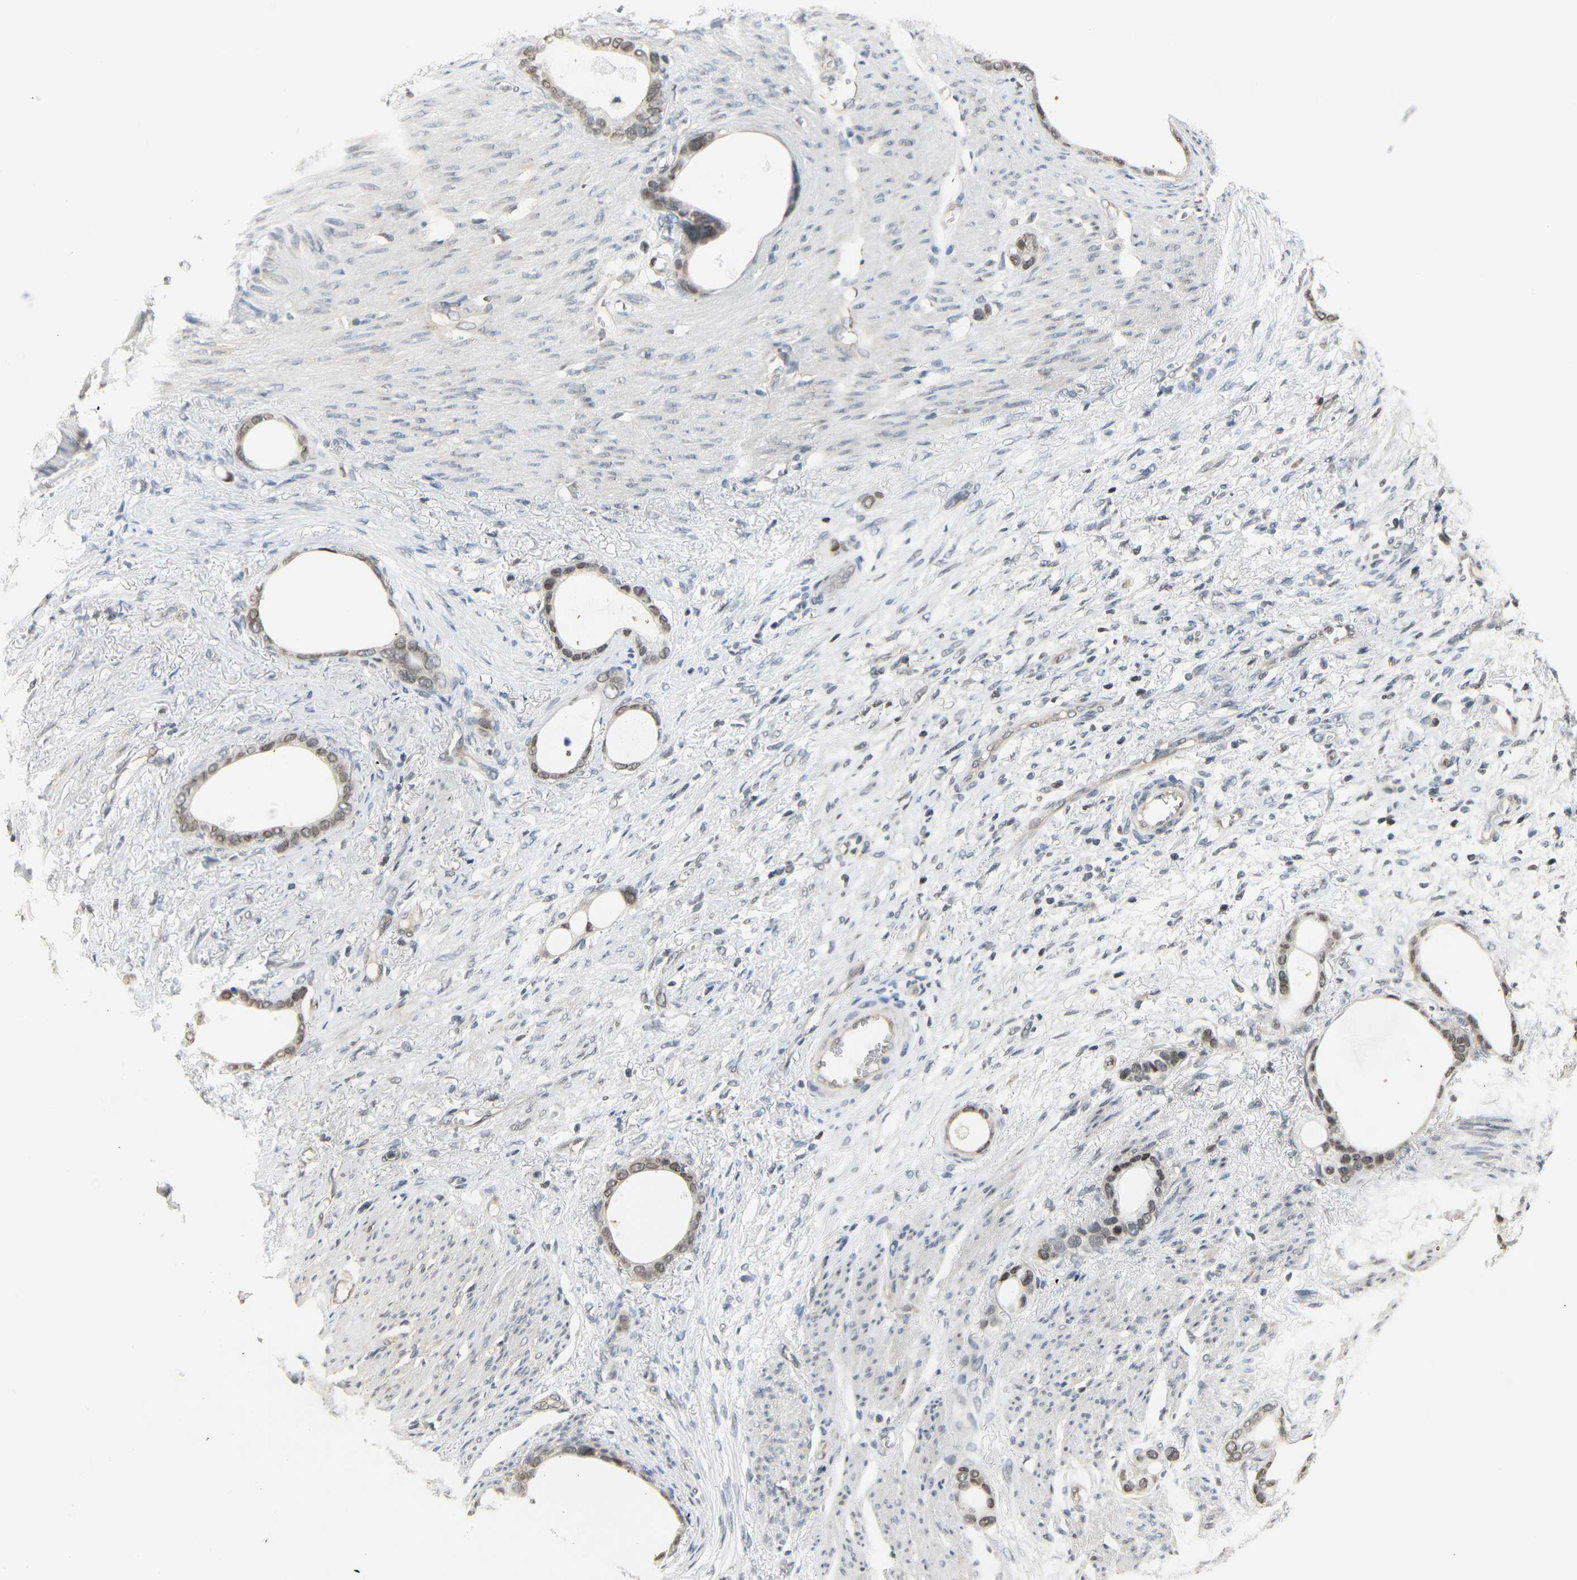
{"staining": {"intensity": "moderate", "quantity": ">75%", "location": "nuclear"}, "tissue": "stomach cancer", "cell_type": "Tumor cells", "image_type": "cancer", "snomed": [{"axis": "morphology", "description": "Adenocarcinoma, NOS"}, {"axis": "topography", "description": "Stomach"}], "caption": "Brown immunohistochemical staining in stomach cancer demonstrates moderate nuclear positivity in approximately >75% of tumor cells.", "gene": "IMPG2", "patient": {"sex": "female", "age": 75}}